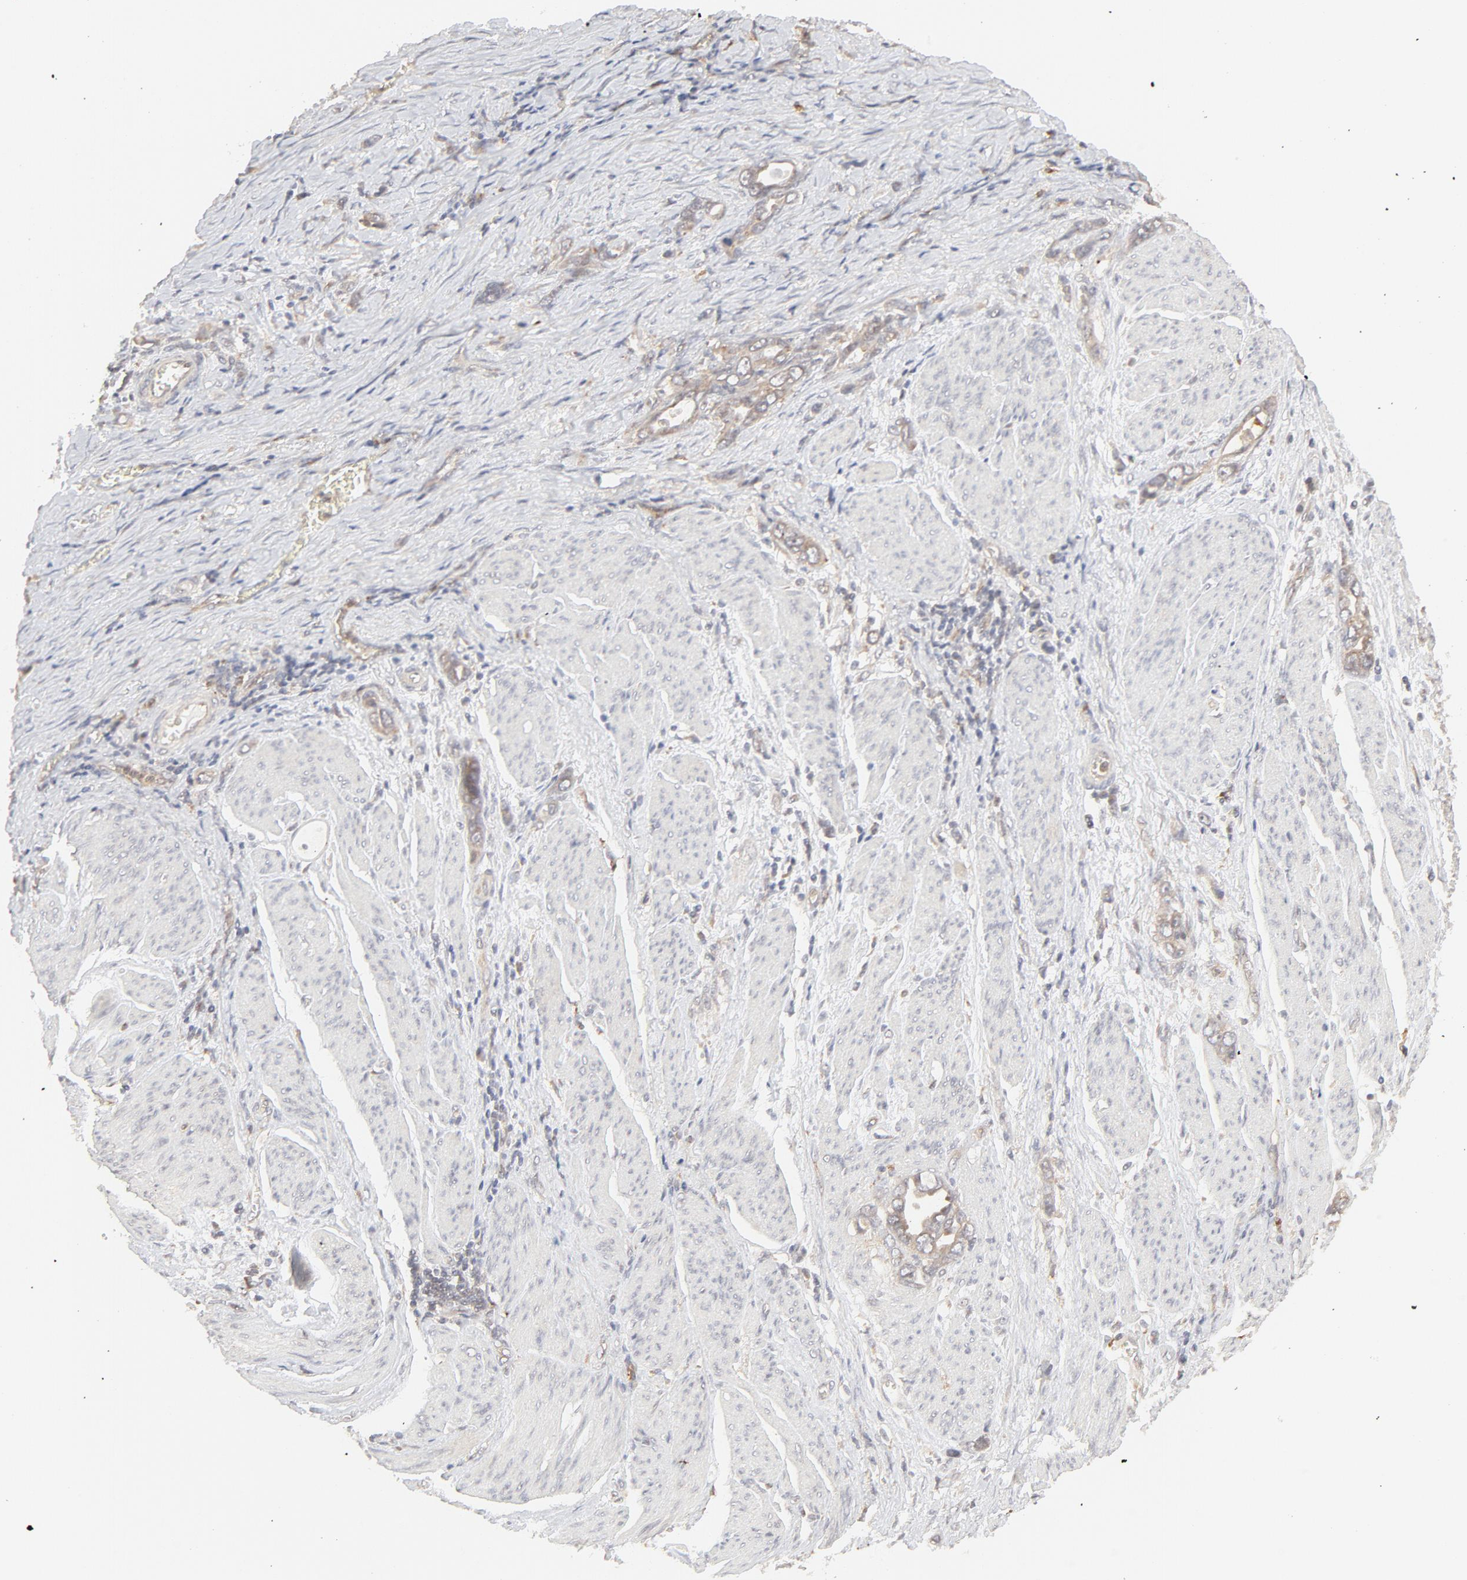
{"staining": {"intensity": "moderate", "quantity": ">75%", "location": "cytoplasmic/membranous"}, "tissue": "stomach cancer", "cell_type": "Tumor cells", "image_type": "cancer", "snomed": [{"axis": "morphology", "description": "Adenocarcinoma, NOS"}, {"axis": "topography", "description": "Stomach"}], "caption": "There is medium levels of moderate cytoplasmic/membranous expression in tumor cells of stomach cancer (adenocarcinoma), as demonstrated by immunohistochemical staining (brown color).", "gene": "RAB5C", "patient": {"sex": "male", "age": 78}}